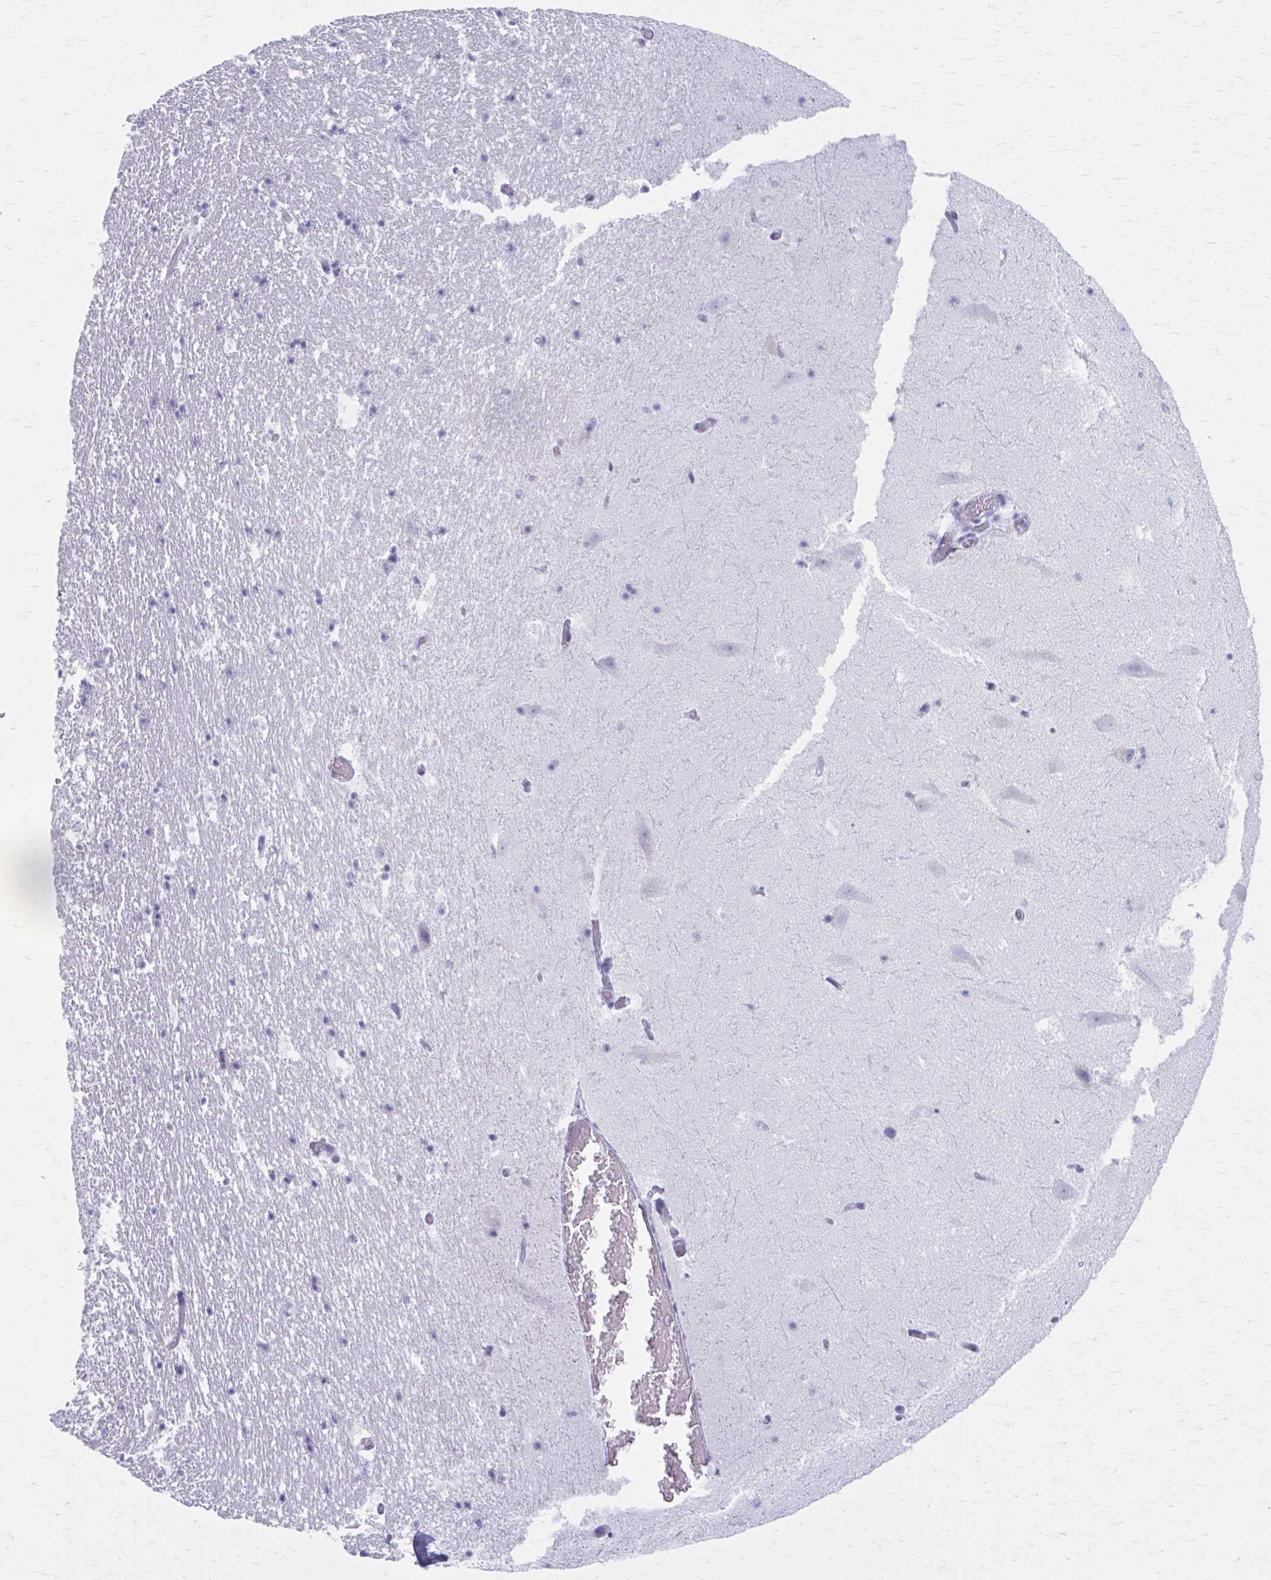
{"staining": {"intensity": "negative", "quantity": "none", "location": "none"}, "tissue": "hippocampus", "cell_type": "Glial cells", "image_type": "normal", "snomed": [{"axis": "morphology", "description": "Normal tissue, NOS"}, {"axis": "topography", "description": "Hippocampus"}], "caption": "Micrograph shows no protein expression in glial cells of unremarkable hippocampus. (Stains: DAB (3,3'-diaminobenzidine) immunohistochemistry with hematoxylin counter stain, Microscopy: brightfield microscopy at high magnification).", "gene": "KCNE2", "patient": {"sex": "female", "age": 42}}